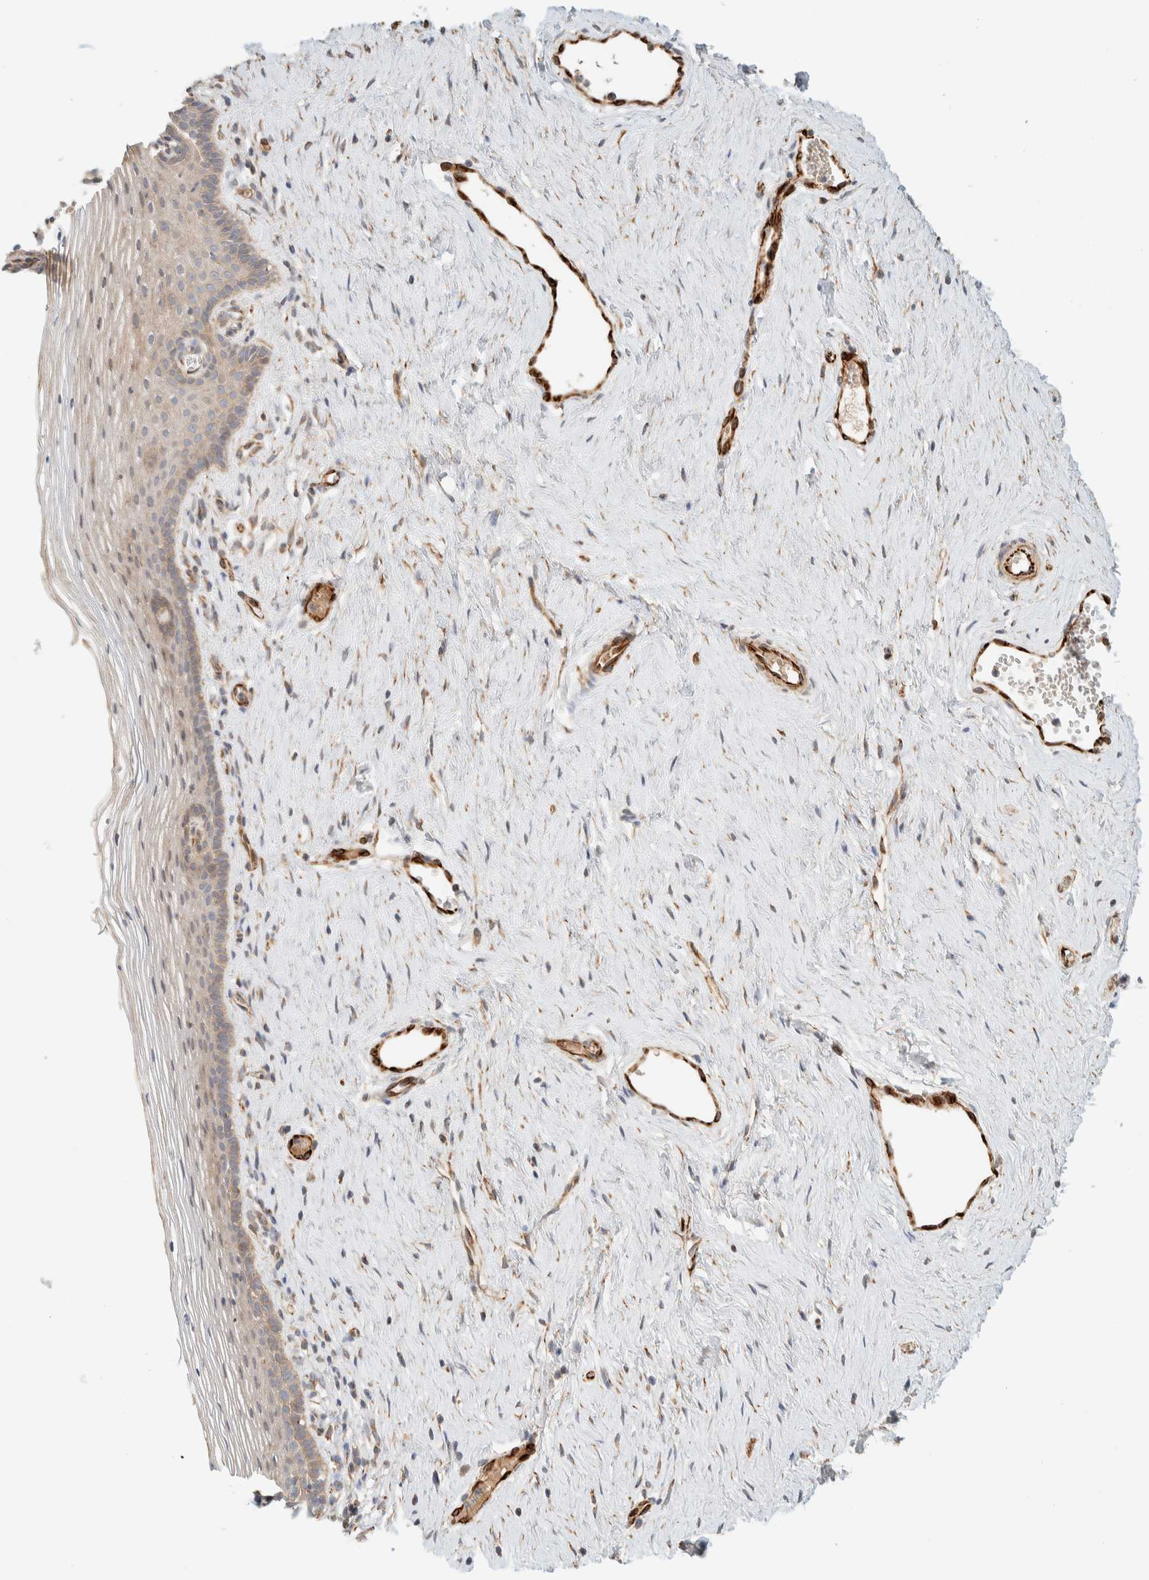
{"staining": {"intensity": "weak", "quantity": ">75%", "location": "cytoplasmic/membranous"}, "tissue": "vagina", "cell_type": "Squamous epithelial cells", "image_type": "normal", "snomed": [{"axis": "morphology", "description": "Normal tissue, NOS"}, {"axis": "topography", "description": "Vagina"}], "caption": "An immunohistochemistry (IHC) histopathology image of unremarkable tissue is shown. Protein staining in brown shows weak cytoplasmic/membranous positivity in vagina within squamous epithelial cells.", "gene": "FAT1", "patient": {"sex": "female", "age": 32}}